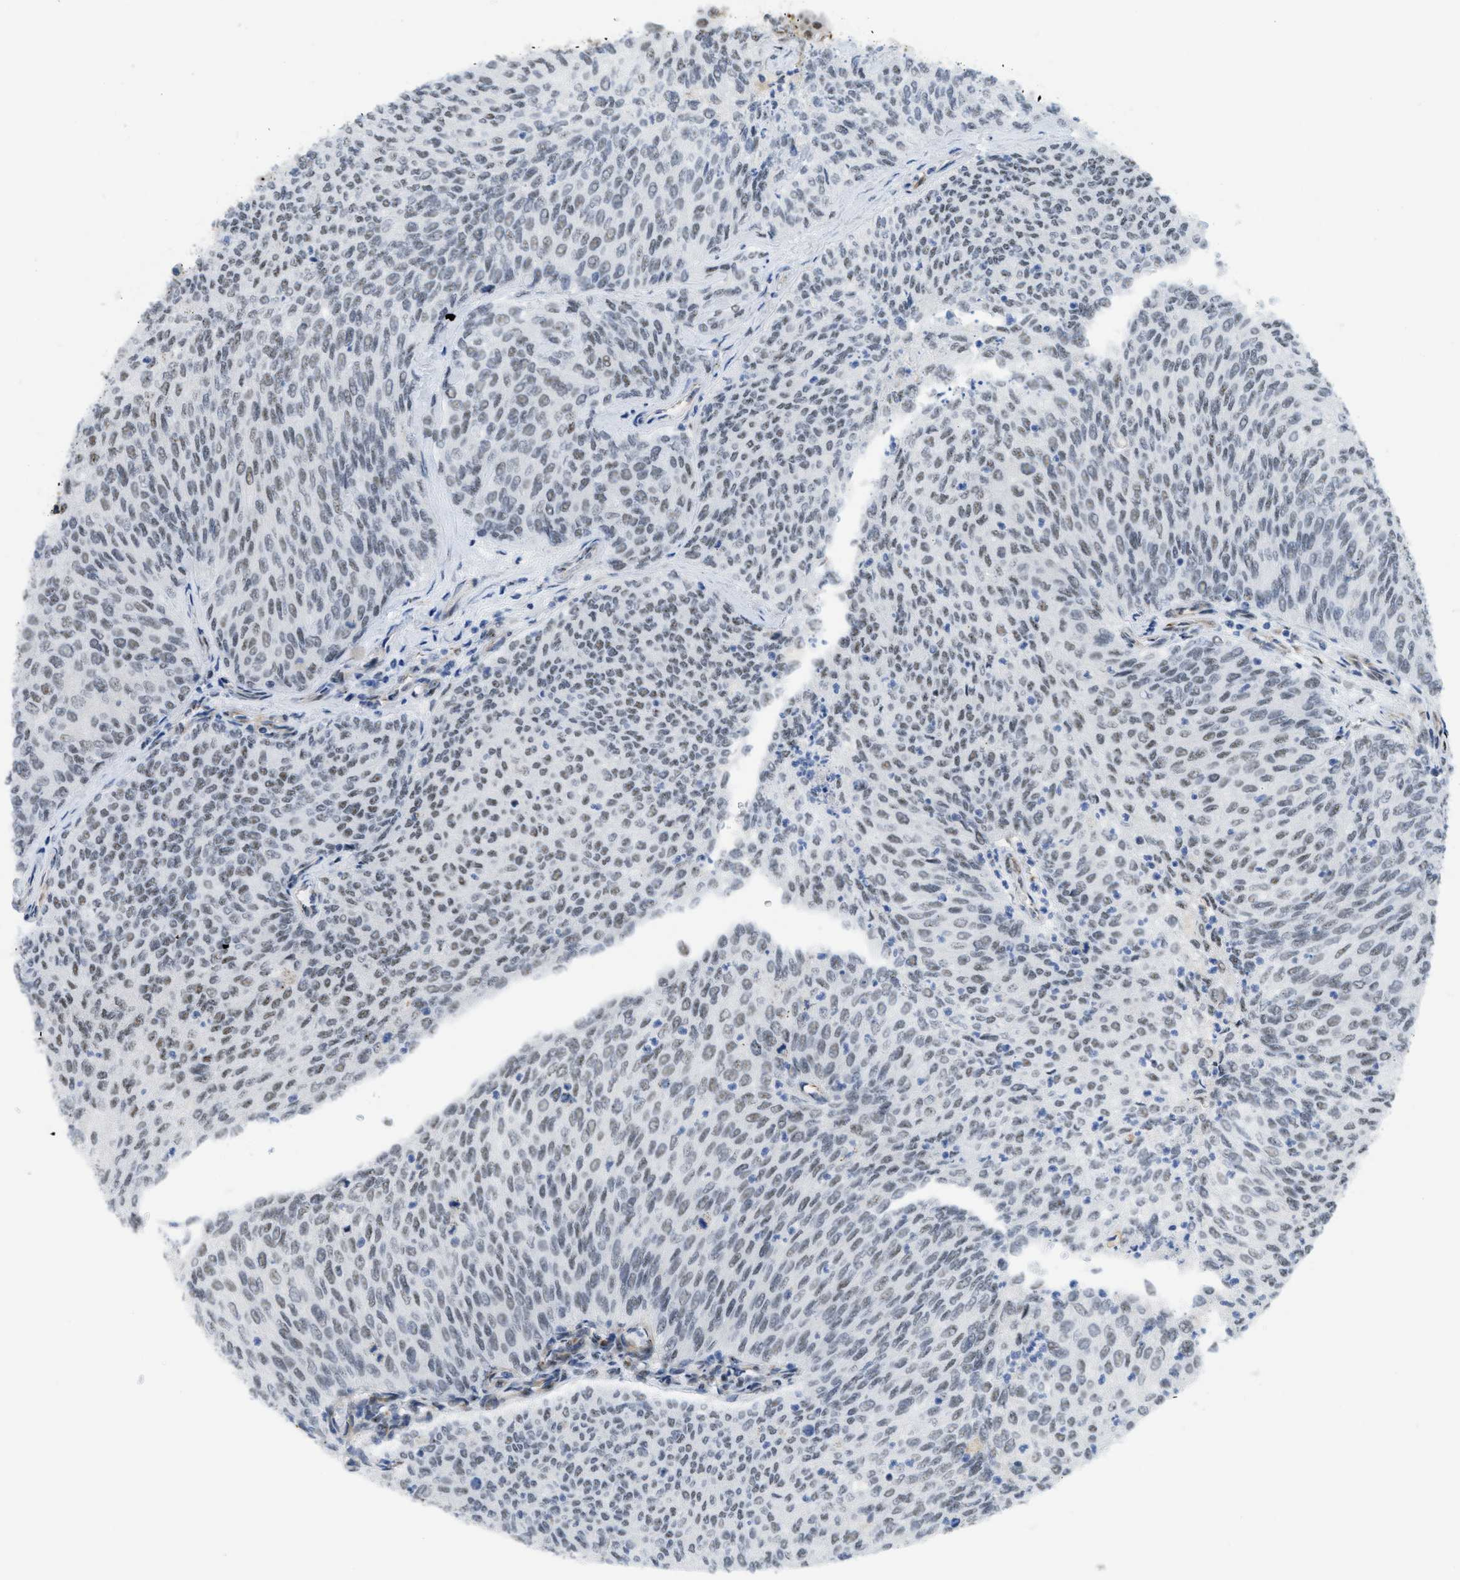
{"staining": {"intensity": "weak", "quantity": "<25%", "location": "nuclear"}, "tissue": "urothelial cancer", "cell_type": "Tumor cells", "image_type": "cancer", "snomed": [{"axis": "morphology", "description": "Urothelial carcinoma, Low grade"}, {"axis": "topography", "description": "Urinary bladder"}], "caption": "An immunohistochemistry micrograph of urothelial cancer is shown. There is no staining in tumor cells of urothelial cancer. (DAB immunohistochemistry, high magnification).", "gene": "LRRC8B", "patient": {"sex": "female", "age": 79}}